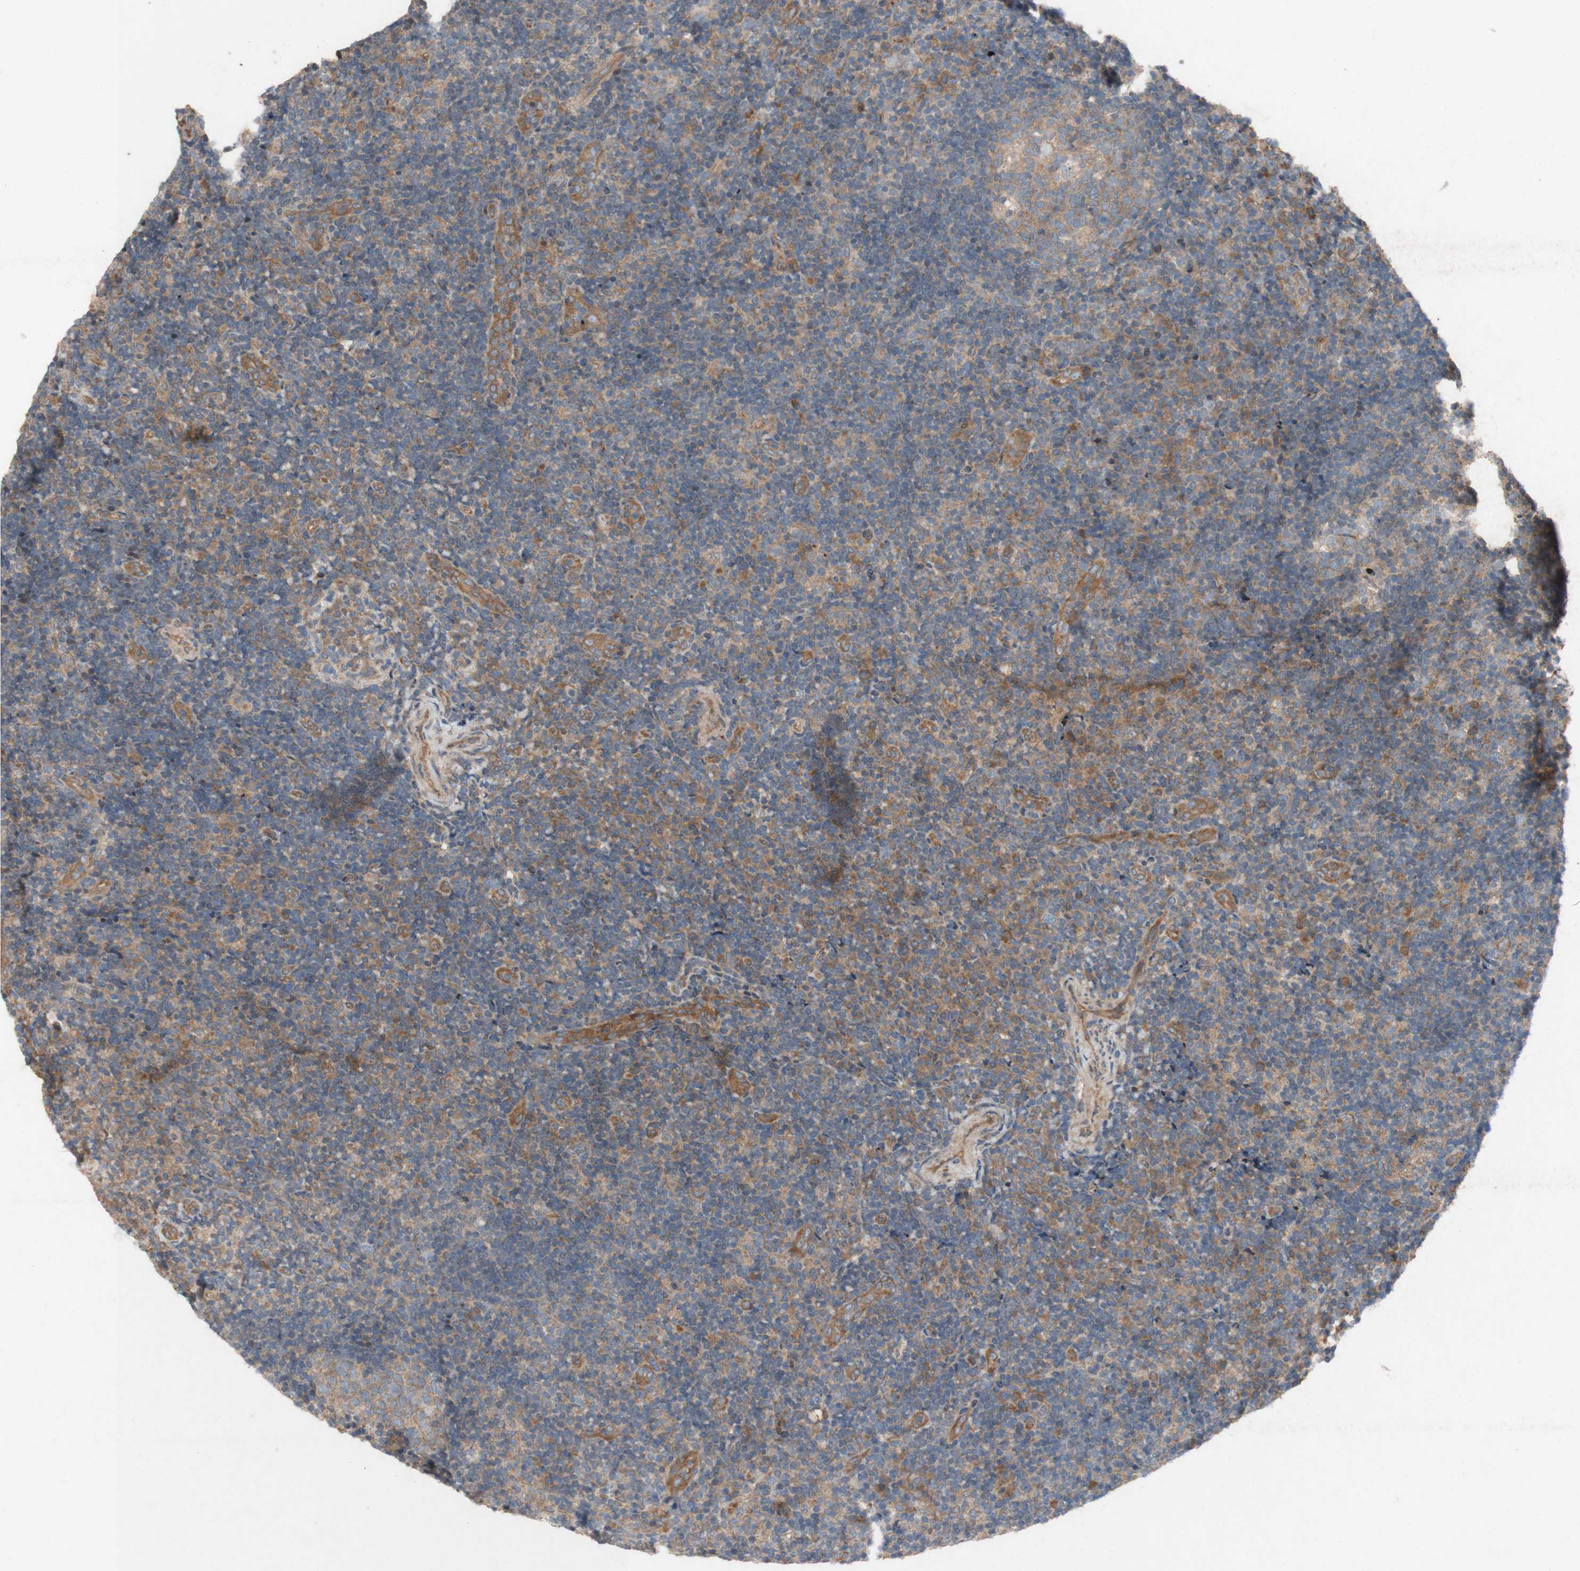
{"staining": {"intensity": "moderate", "quantity": ">75%", "location": "cytoplasmic/membranous"}, "tissue": "tonsil", "cell_type": "Germinal center cells", "image_type": "normal", "snomed": [{"axis": "morphology", "description": "Normal tissue, NOS"}, {"axis": "topography", "description": "Tonsil"}], "caption": "DAB immunohistochemical staining of unremarkable tonsil displays moderate cytoplasmic/membranous protein staining in approximately >75% of germinal center cells. (DAB IHC with brightfield microscopy, high magnification).", "gene": "TST", "patient": {"sex": "female", "age": 40}}